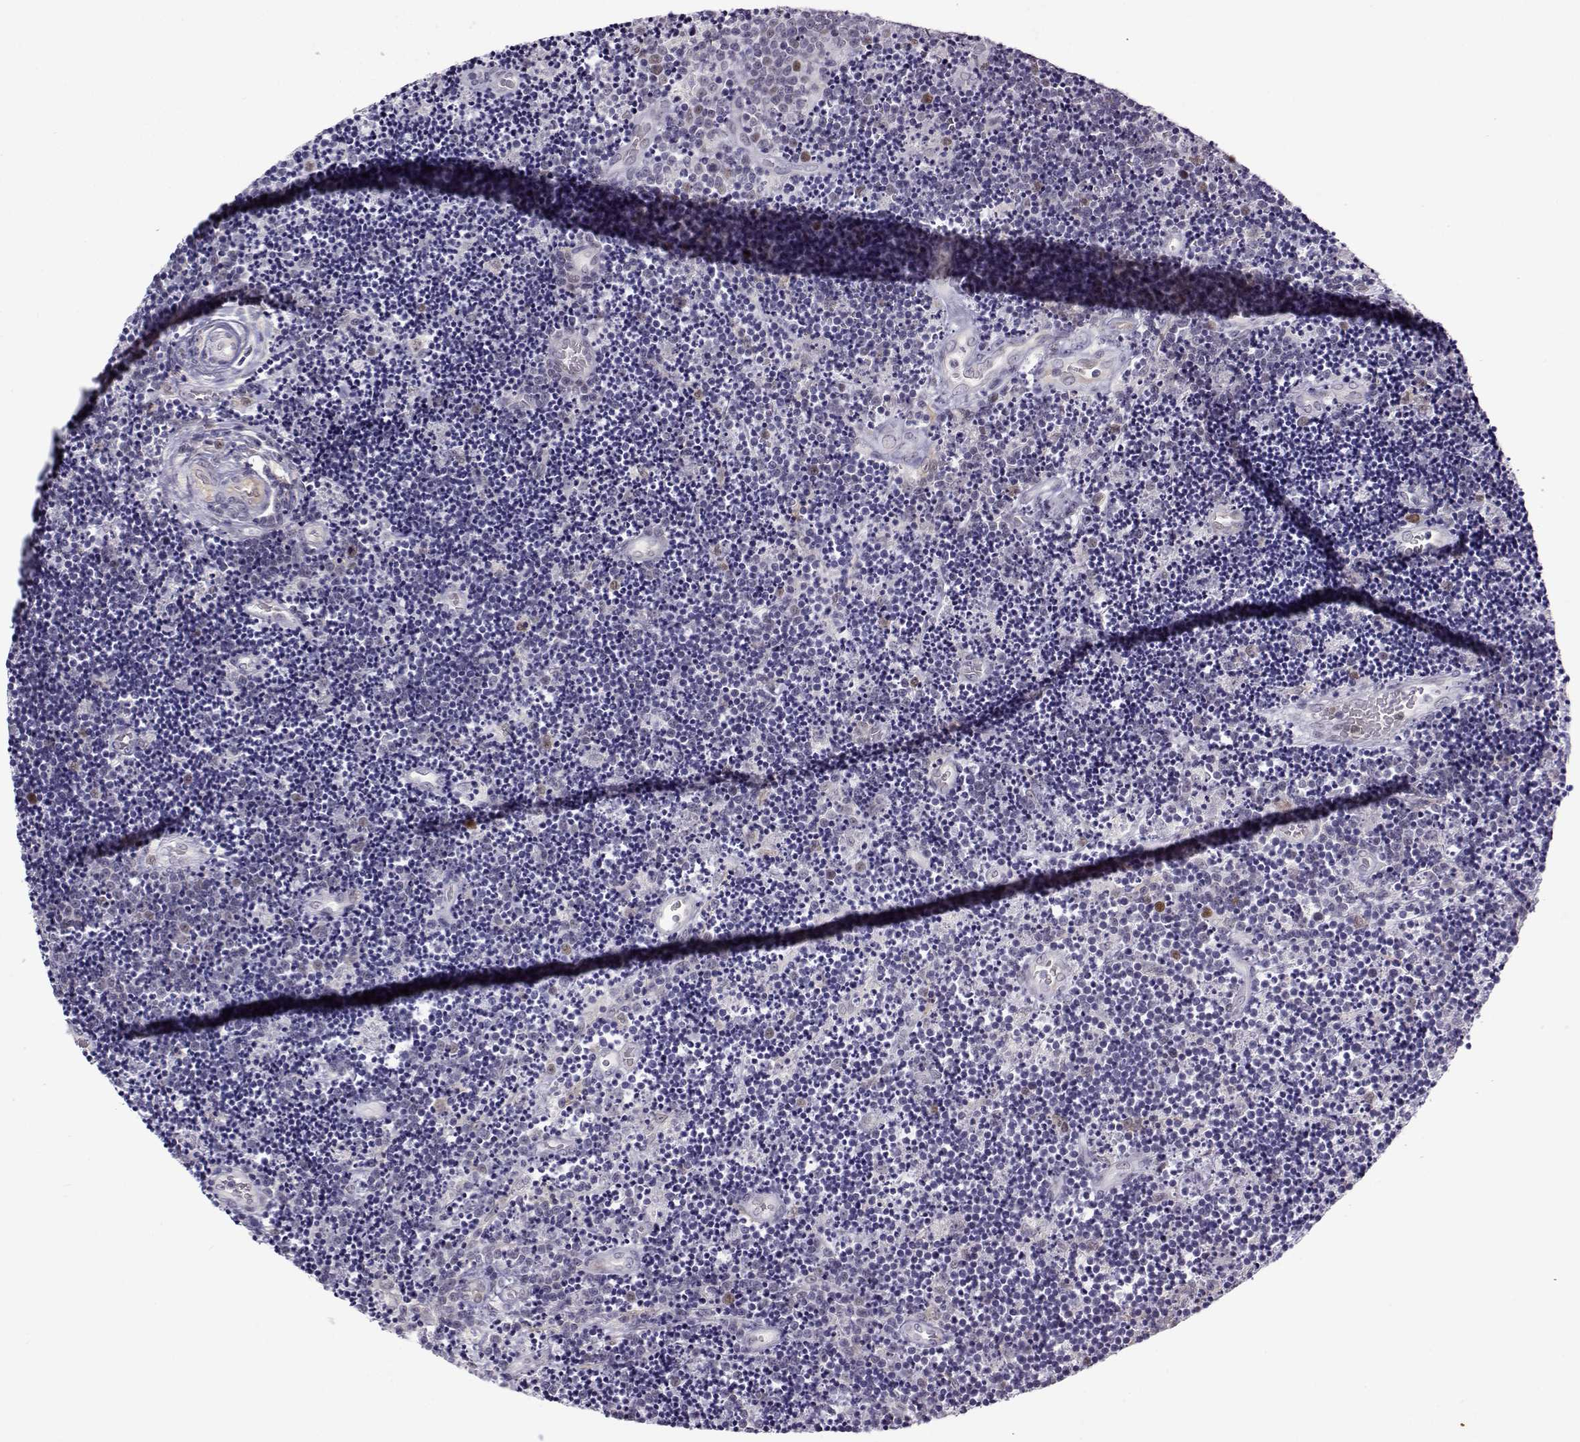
{"staining": {"intensity": "negative", "quantity": "none", "location": "none"}, "tissue": "lymphoma", "cell_type": "Tumor cells", "image_type": "cancer", "snomed": [{"axis": "morphology", "description": "Malignant lymphoma, non-Hodgkin's type, Low grade"}, {"axis": "topography", "description": "Brain"}], "caption": "A high-resolution micrograph shows immunohistochemistry (IHC) staining of lymphoma, which demonstrates no significant expression in tumor cells.", "gene": "BACH1", "patient": {"sex": "female", "age": 66}}